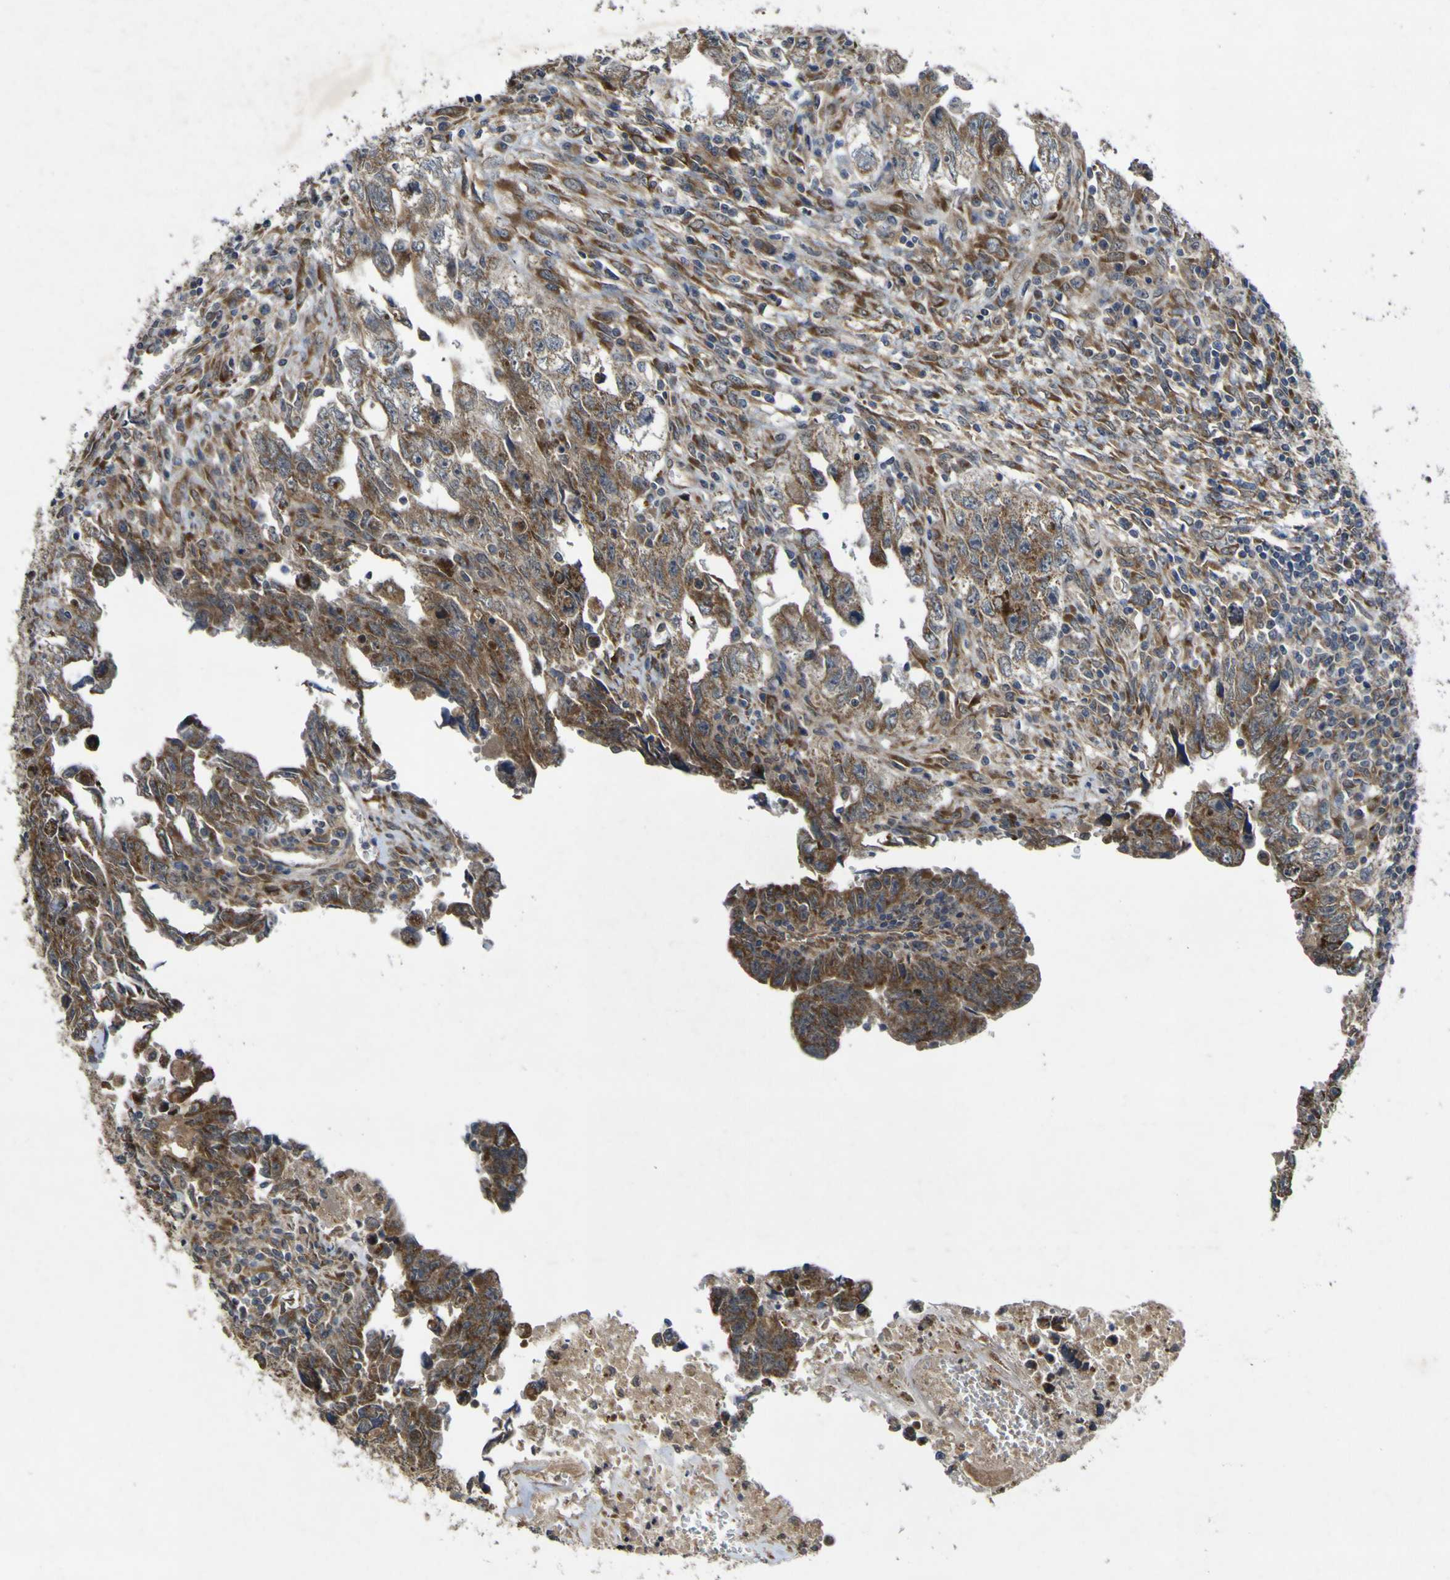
{"staining": {"intensity": "moderate", "quantity": ">75%", "location": "cytoplasmic/membranous"}, "tissue": "testis cancer", "cell_type": "Tumor cells", "image_type": "cancer", "snomed": [{"axis": "morphology", "description": "Carcinoma, Embryonal, NOS"}, {"axis": "topography", "description": "Testis"}], "caption": "High-power microscopy captured an immunohistochemistry micrograph of embryonal carcinoma (testis), revealing moderate cytoplasmic/membranous expression in about >75% of tumor cells. The staining was performed using DAB (3,3'-diaminobenzidine), with brown indicating positive protein expression. Nuclei are stained blue with hematoxylin.", "gene": "IRAK2", "patient": {"sex": "male", "age": 28}}